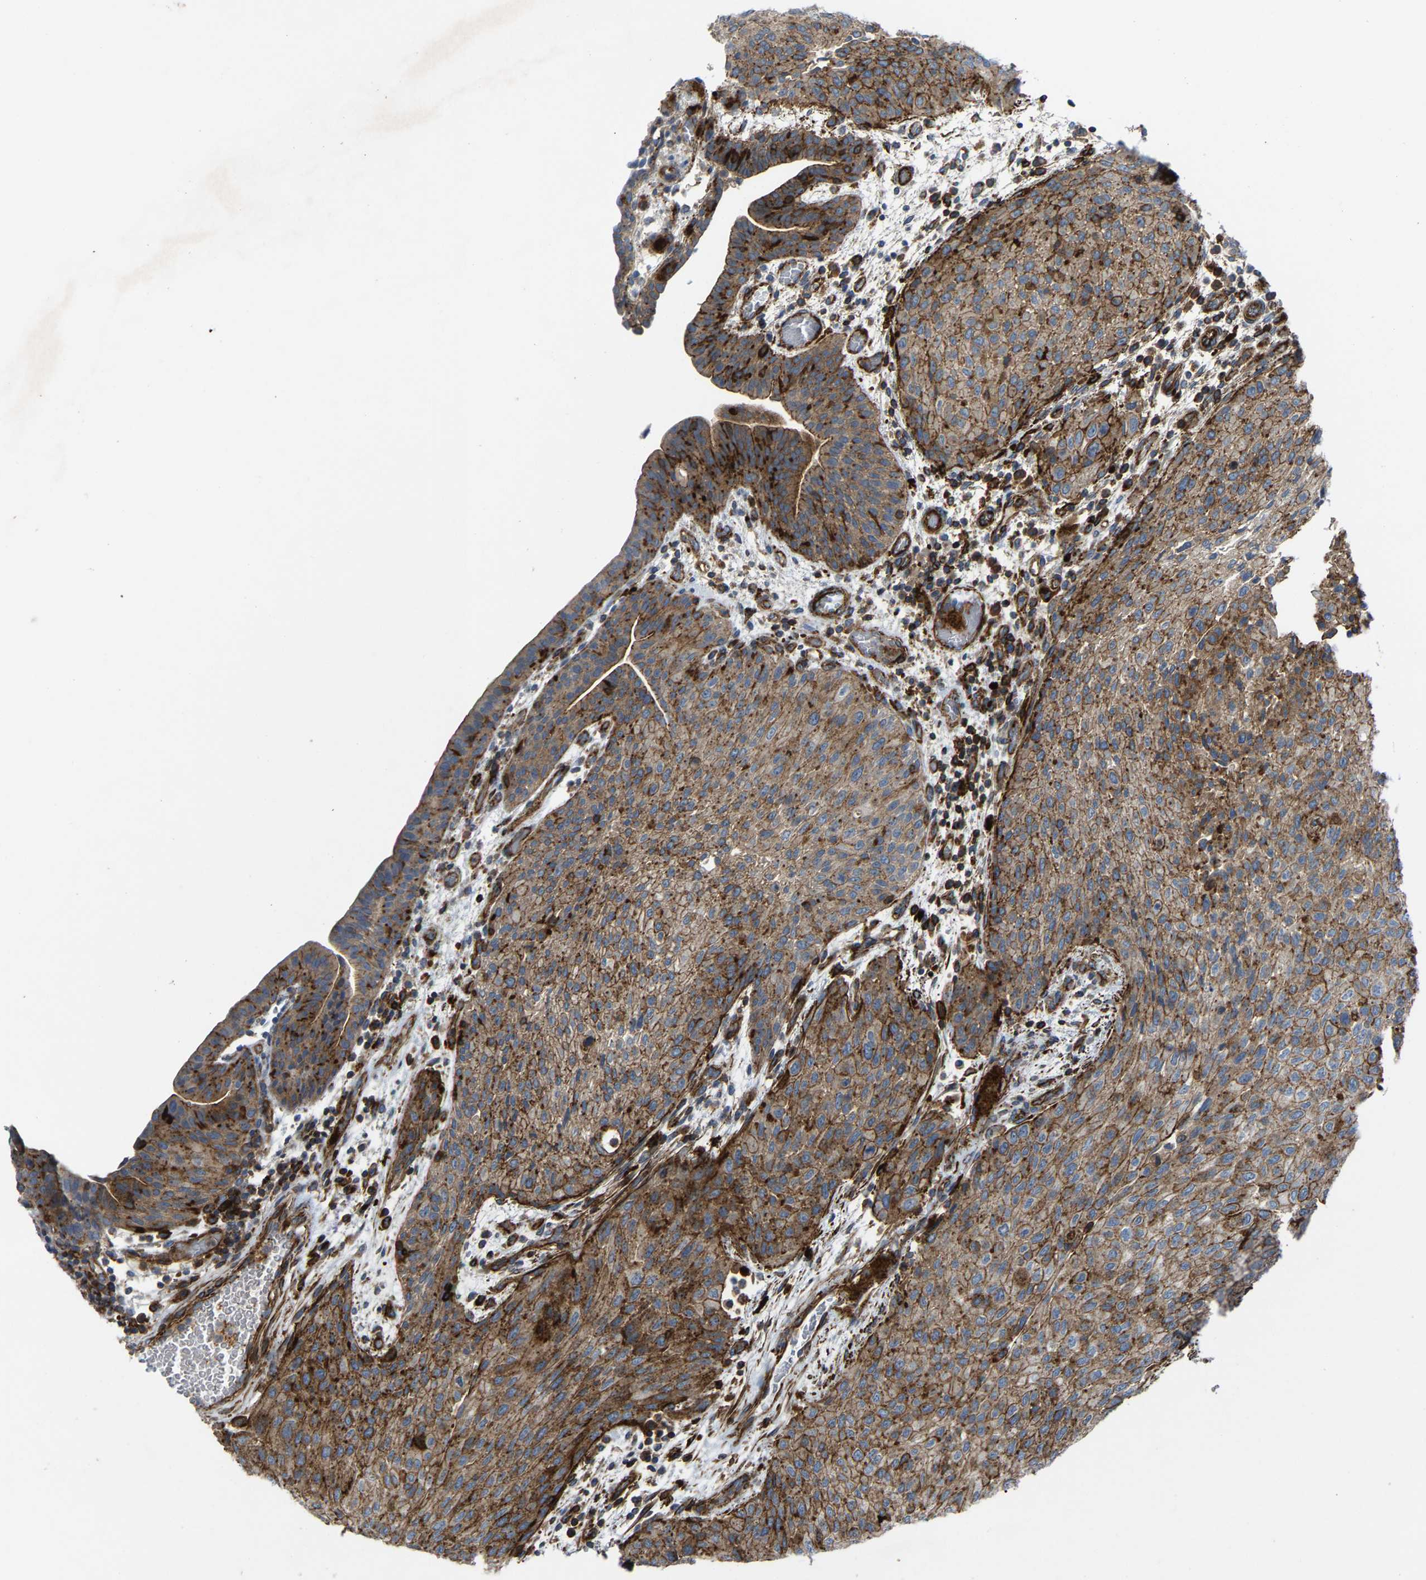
{"staining": {"intensity": "strong", "quantity": ">75%", "location": "cytoplasmic/membranous"}, "tissue": "urothelial cancer", "cell_type": "Tumor cells", "image_type": "cancer", "snomed": [{"axis": "morphology", "description": "Urothelial carcinoma, Low grade"}, {"axis": "morphology", "description": "Urothelial carcinoma, High grade"}, {"axis": "topography", "description": "Urinary bladder"}], "caption": "Immunohistochemistry (IHC) (DAB (3,3'-diaminobenzidine)) staining of human urothelial carcinoma (low-grade) reveals strong cytoplasmic/membranous protein staining in about >75% of tumor cells. The staining was performed using DAB (3,3'-diaminobenzidine), with brown indicating positive protein expression. Nuclei are stained blue with hematoxylin.", "gene": "AGPAT2", "patient": {"sex": "male", "age": 35}}